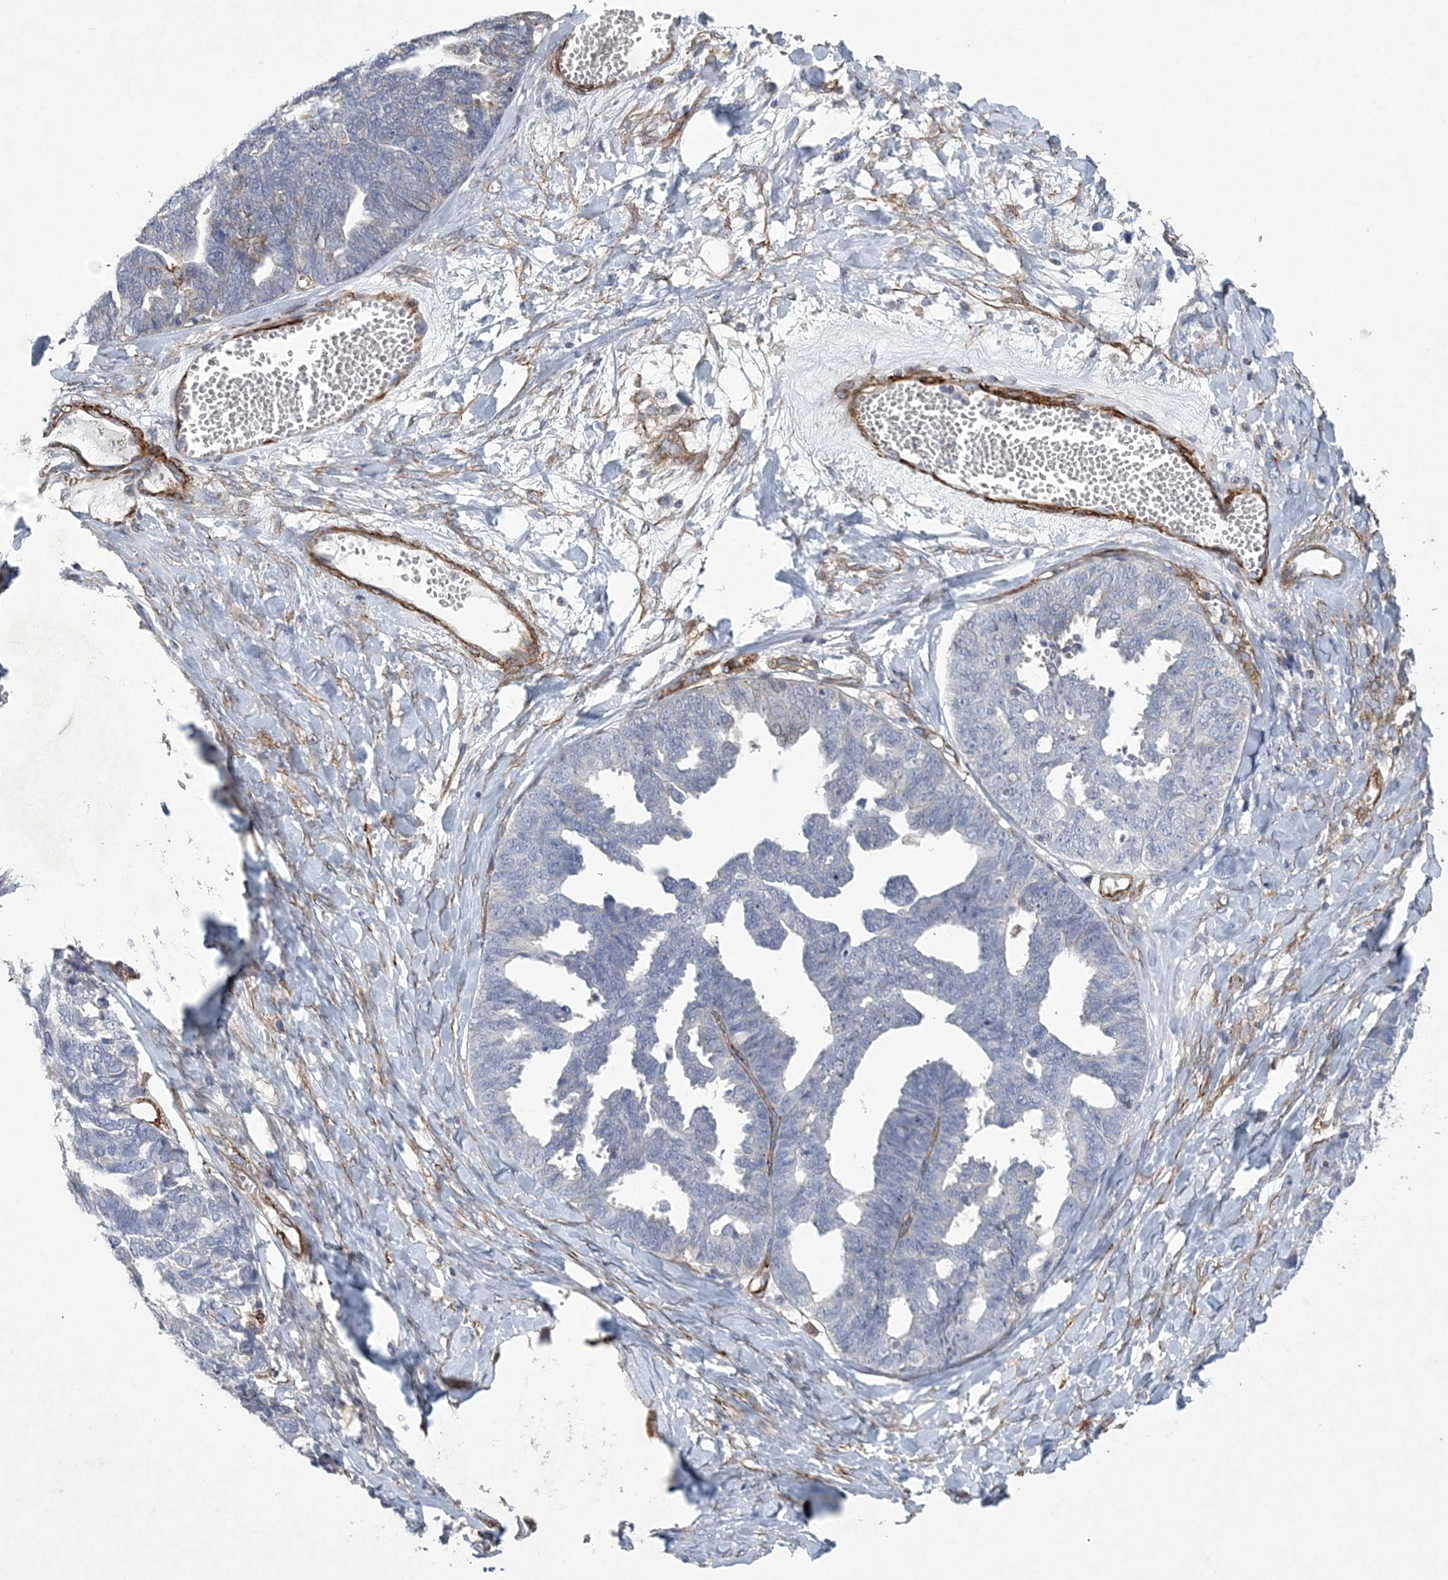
{"staining": {"intensity": "negative", "quantity": "none", "location": "none"}, "tissue": "ovarian cancer", "cell_type": "Tumor cells", "image_type": "cancer", "snomed": [{"axis": "morphology", "description": "Cystadenocarcinoma, serous, NOS"}, {"axis": "topography", "description": "Ovary"}], "caption": "A high-resolution micrograph shows immunohistochemistry staining of ovarian cancer (serous cystadenocarcinoma), which shows no significant expression in tumor cells.", "gene": "ARSJ", "patient": {"sex": "female", "age": 79}}